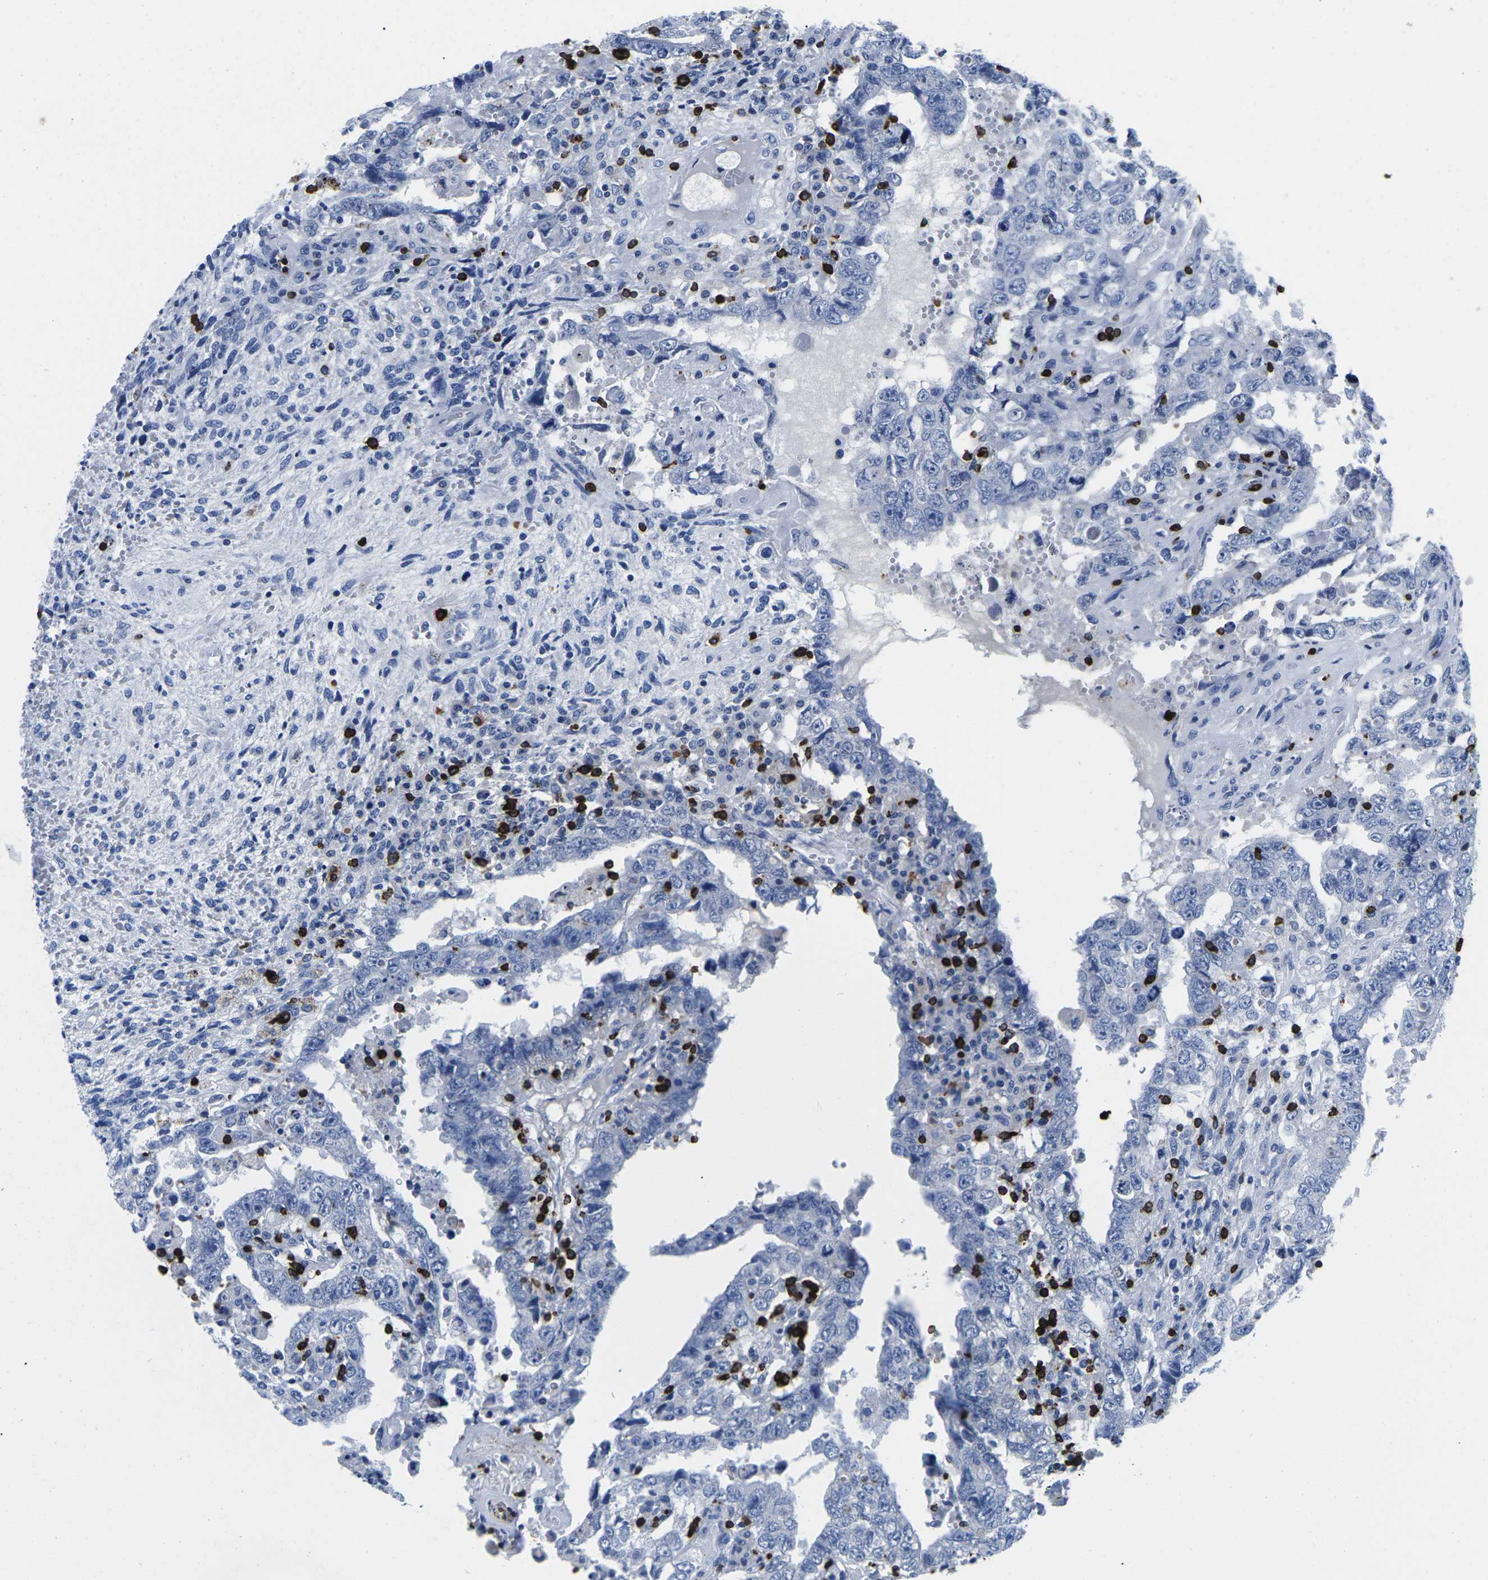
{"staining": {"intensity": "negative", "quantity": "none", "location": "none"}, "tissue": "testis cancer", "cell_type": "Tumor cells", "image_type": "cancer", "snomed": [{"axis": "morphology", "description": "Carcinoma, Embryonal, NOS"}, {"axis": "topography", "description": "Testis"}], "caption": "Human testis cancer stained for a protein using immunohistochemistry demonstrates no positivity in tumor cells.", "gene": "CTSW", "patient": {"sex": "male", "age": 26}}